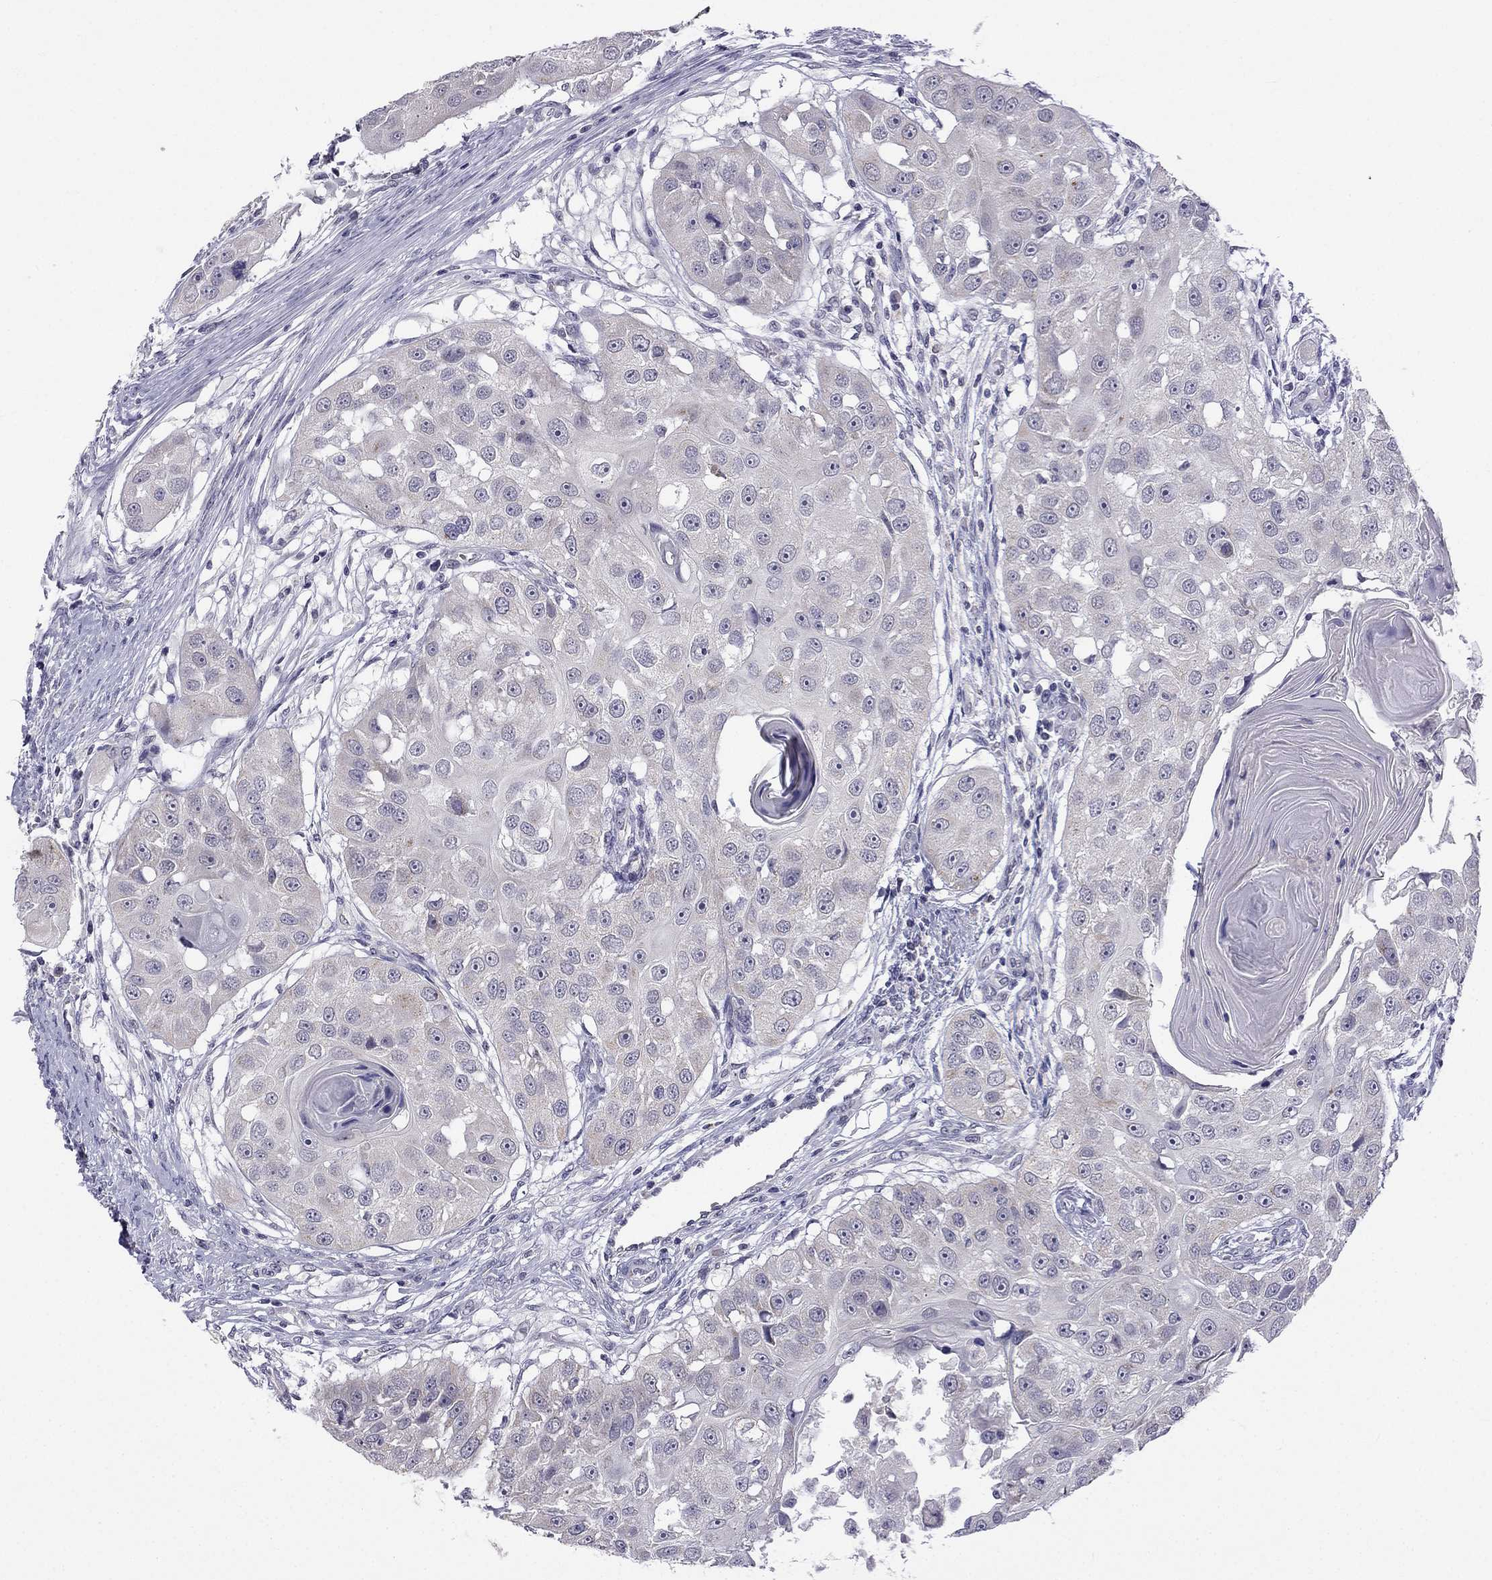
{"staining": {"intensity": "negative", "quantity": "none", "location": "none"}, "tissue": "head and neck cancer", "cell_type": "Tumor cells", "image_type": "cancer", "snomed": [{"axis": "morphology", "description": "Squamous cell carcinoma, NOS"}, {"axis": "topography", "description": "Head-Neck"}], "caption": "A high-resolution photomicrograph shows immunohistochemistry (IHC) staining of head and neck squamous cell carcinoma, which shows no significant positivity in tumor cells.", "gene": "C5orf49", "patient": {"sex": "male", "age": 51}}